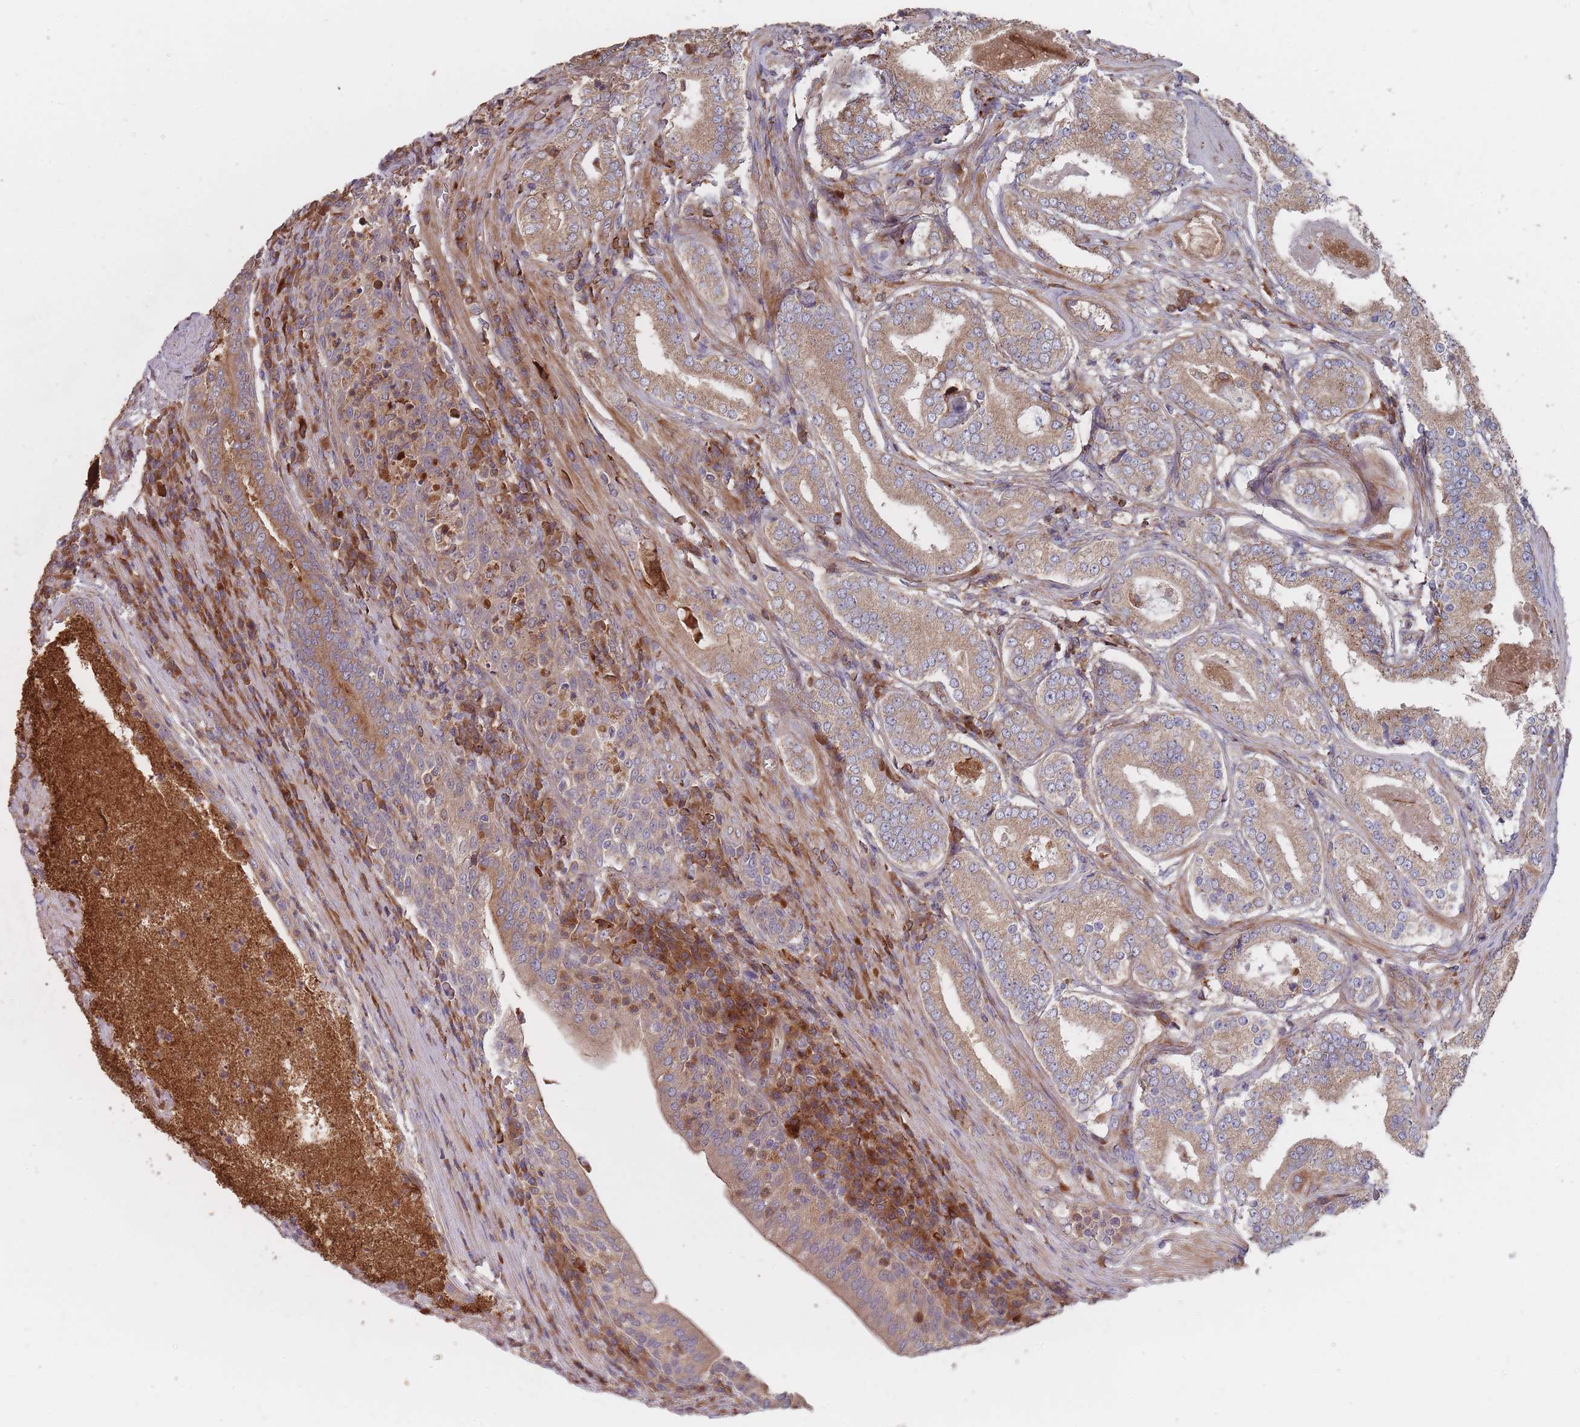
{"staining": {"intensity": "moderate", "quantity": ">75%", "location": "cytoplasmic/membranous"}, "tissue": "prostate cancer", "cell_type": "Tumor cells", "image_type": "cancer", "snomed": [{"axis": "morphology", "description": "Adenocarcinoma, Low grade"}, {"axis": "topography", "description": "Prostate"}], "caption": "Immunohistochemistry of human prostate cancer (adenocarcinoma (low-grade)) reveals medium levels of moderate cytoplasmic/membranous staining in about >75% of tumor cells.", "gene": "THSD7B", "patient": {"sex": "male", "age": 68}}